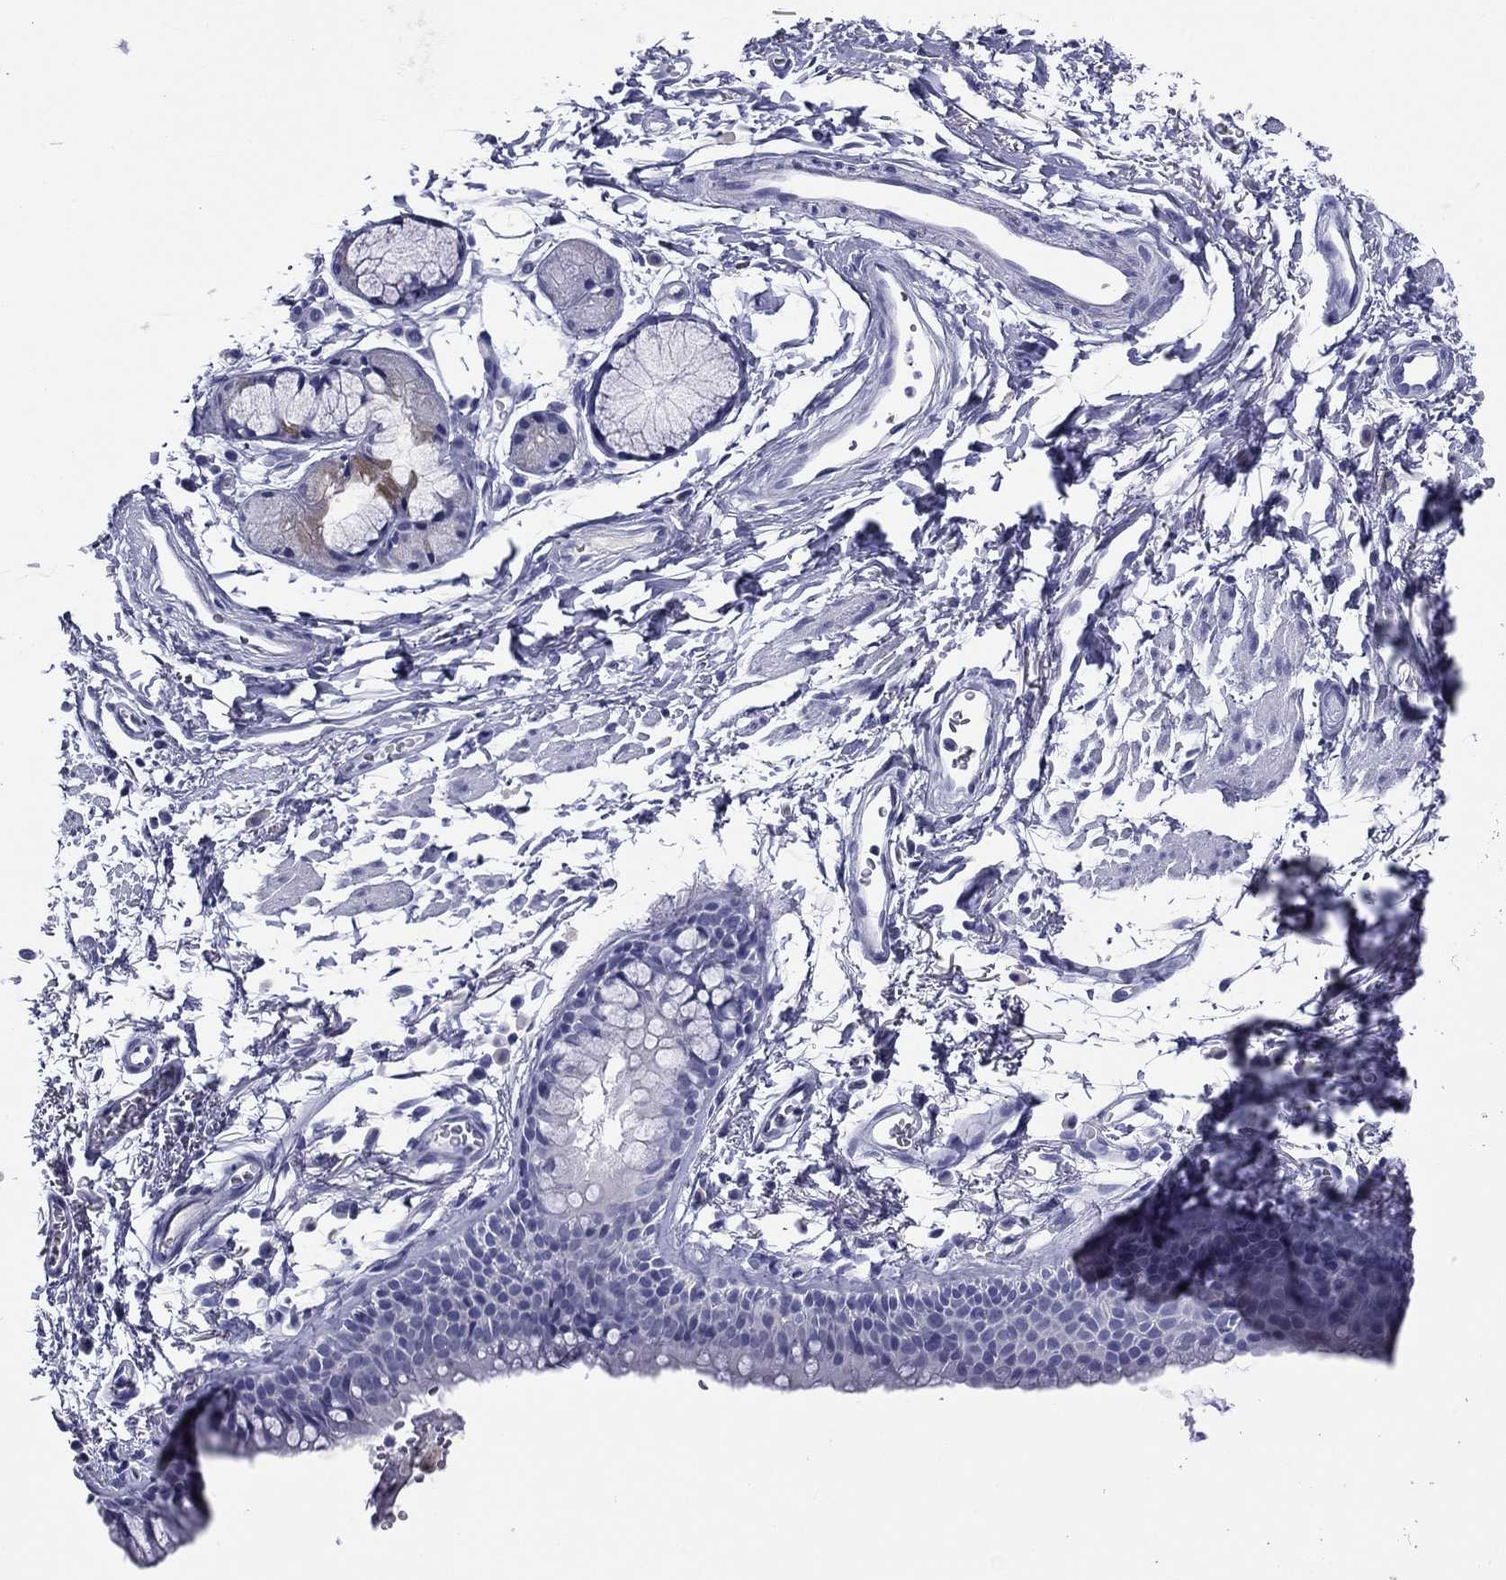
{"staining": {"intensity": "negative", "quantity": "none", "location": "none"}, "tissue": "adipose tissue", "cell_type": "Adipocytes", "image_type": "normal", "snomed": [{"axis": "morphology", "description": "Normal tissue, NOS"}, {"axis": "topography", "description": "Cartilage tissue"}, {"axis": "topography", "description": "Bronchus"}], "caption": "An image of human adipose tissue is negative for staining in adipocytes.", "gene": "ABCC2", "patient": {"sex": "female", "age": 79}}